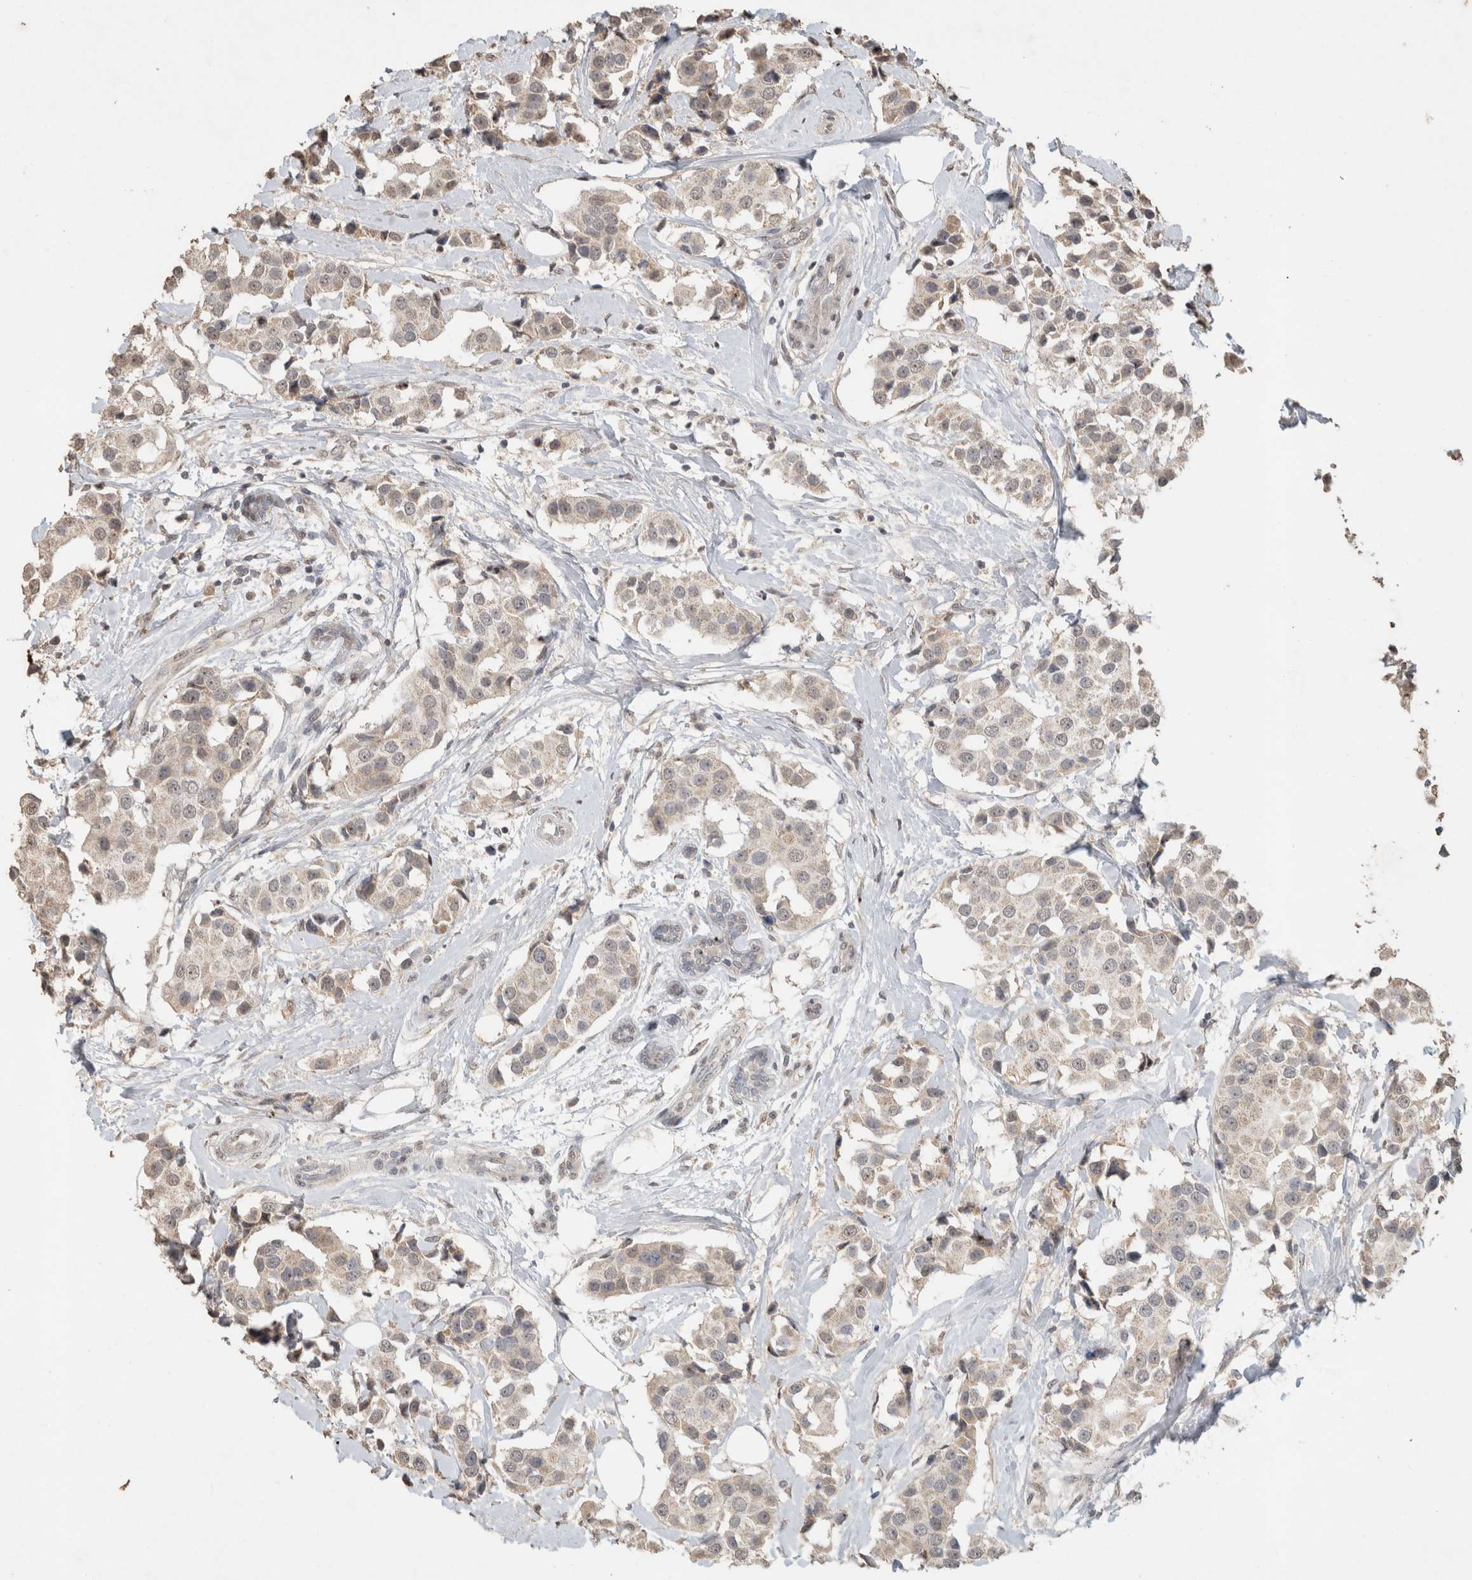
{"staining": {"intensity": "weak", "quantity": "25%-75%", "location": "cytoplasmic/membranous"}, "tissue": "breast cancer", "cell_type": "Tumor cells", "image_type": "cancer", "snomed": [{"axis": "morphology", "description": "Normal tissue, NOS"}, {"axis": "morphology", "description": "Duct carcinoma"}, {"axis": "topography", "description": "Breast"}], "caption": "This is an image of immunohistochemistry staining of breast cancer (intraductal carcinoma), which shows weak expression in the cytoplasmic/membranous of tumor cells.", "gene": "FAM3A", "patient": {"sex": "female", "age": 39}}